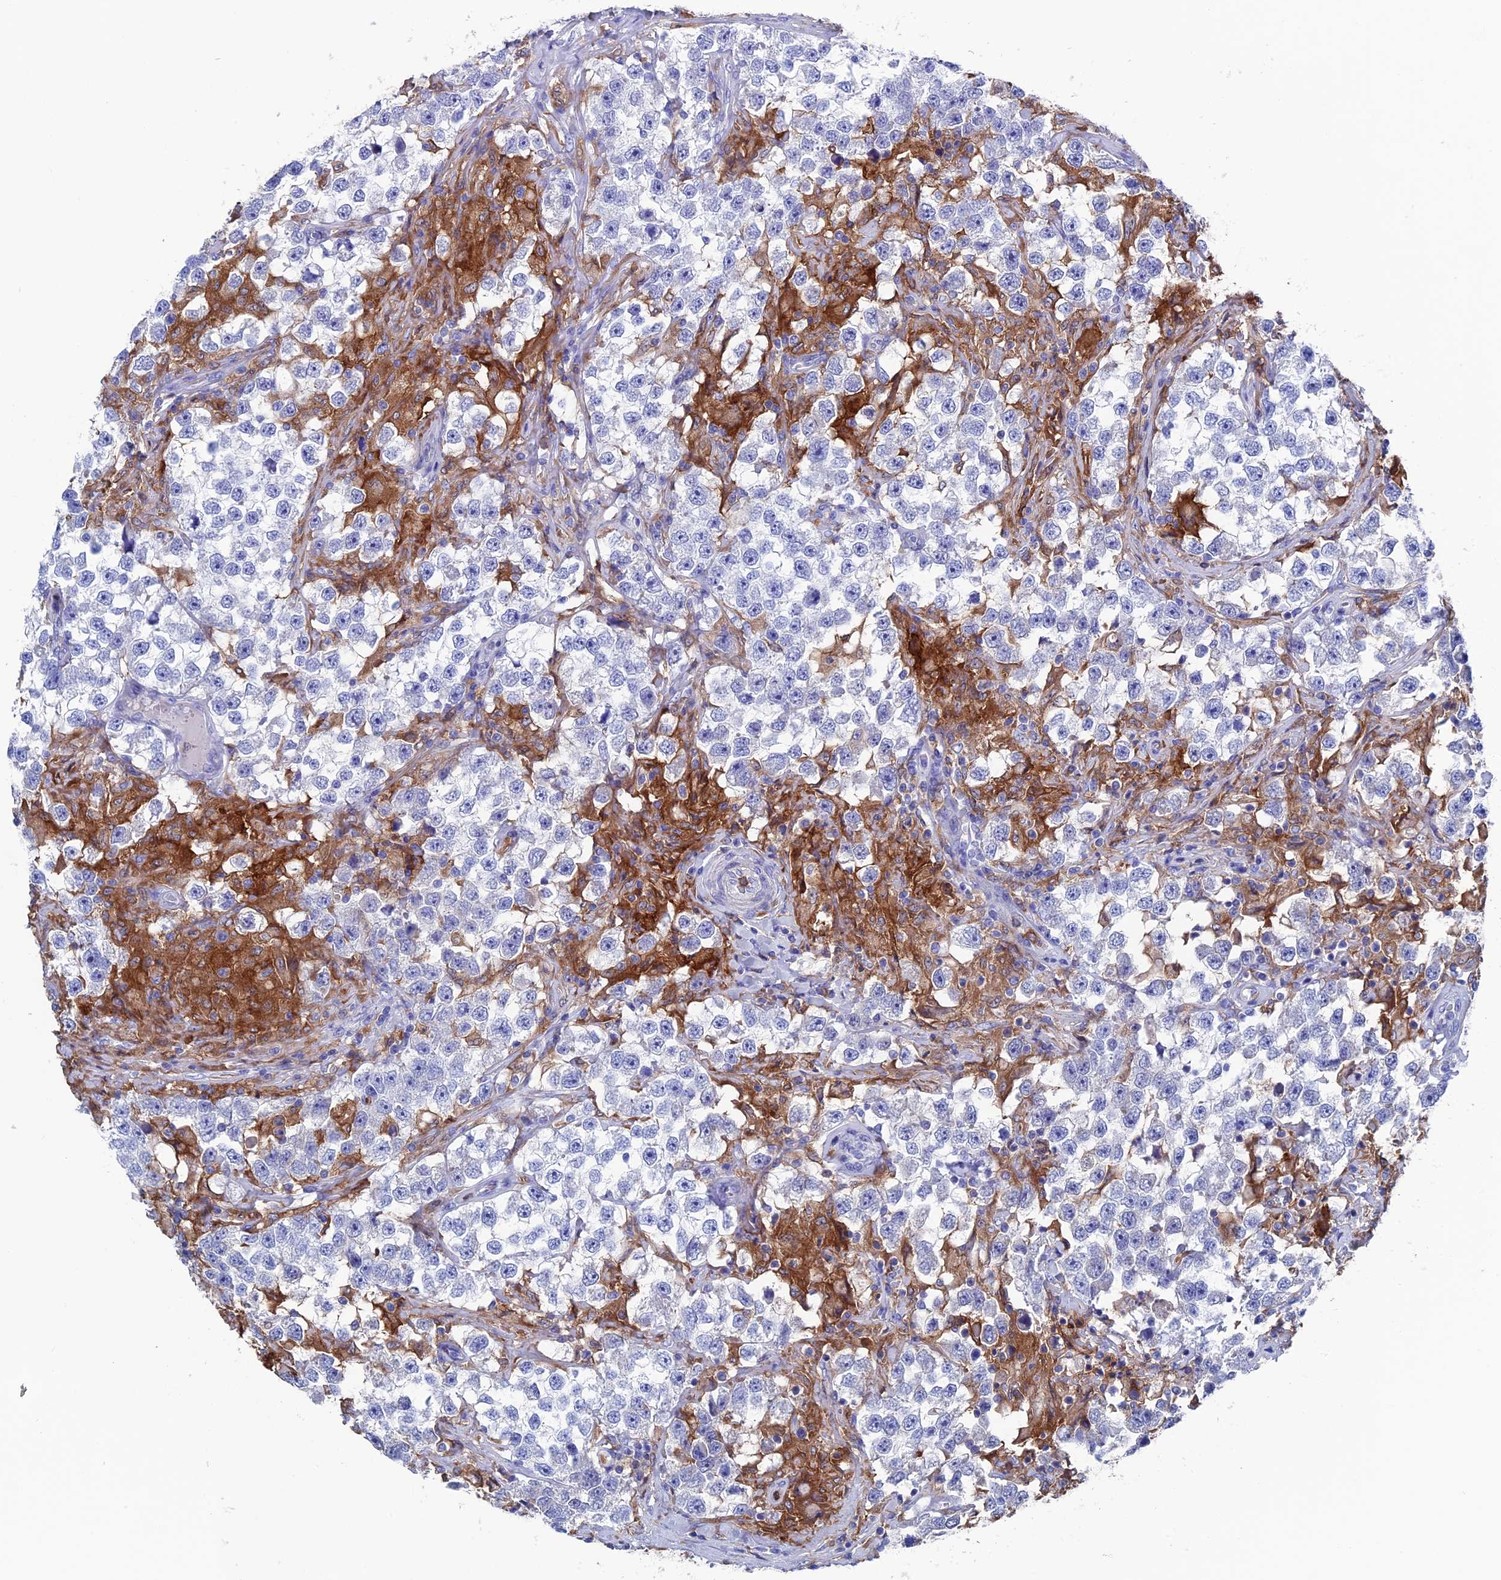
{"staining": {"intensity": "negative", "quantity": "none", "location": "none"}, "tissue": "testis cancer", "cell_type": "Tumor cells", "image_type": "cancer", "snomed": [{"axis": "morphology", "description": "Seminoma, NOS"}, {"axis": "topography", "description": "Testis"}], "caption": "Human testis cancer (seminoma) stained for a protein using IHC demonstrates no expression in tumor cells.", "gene": "TYROBP", "patient": {"sex": "male", "age": 46}}